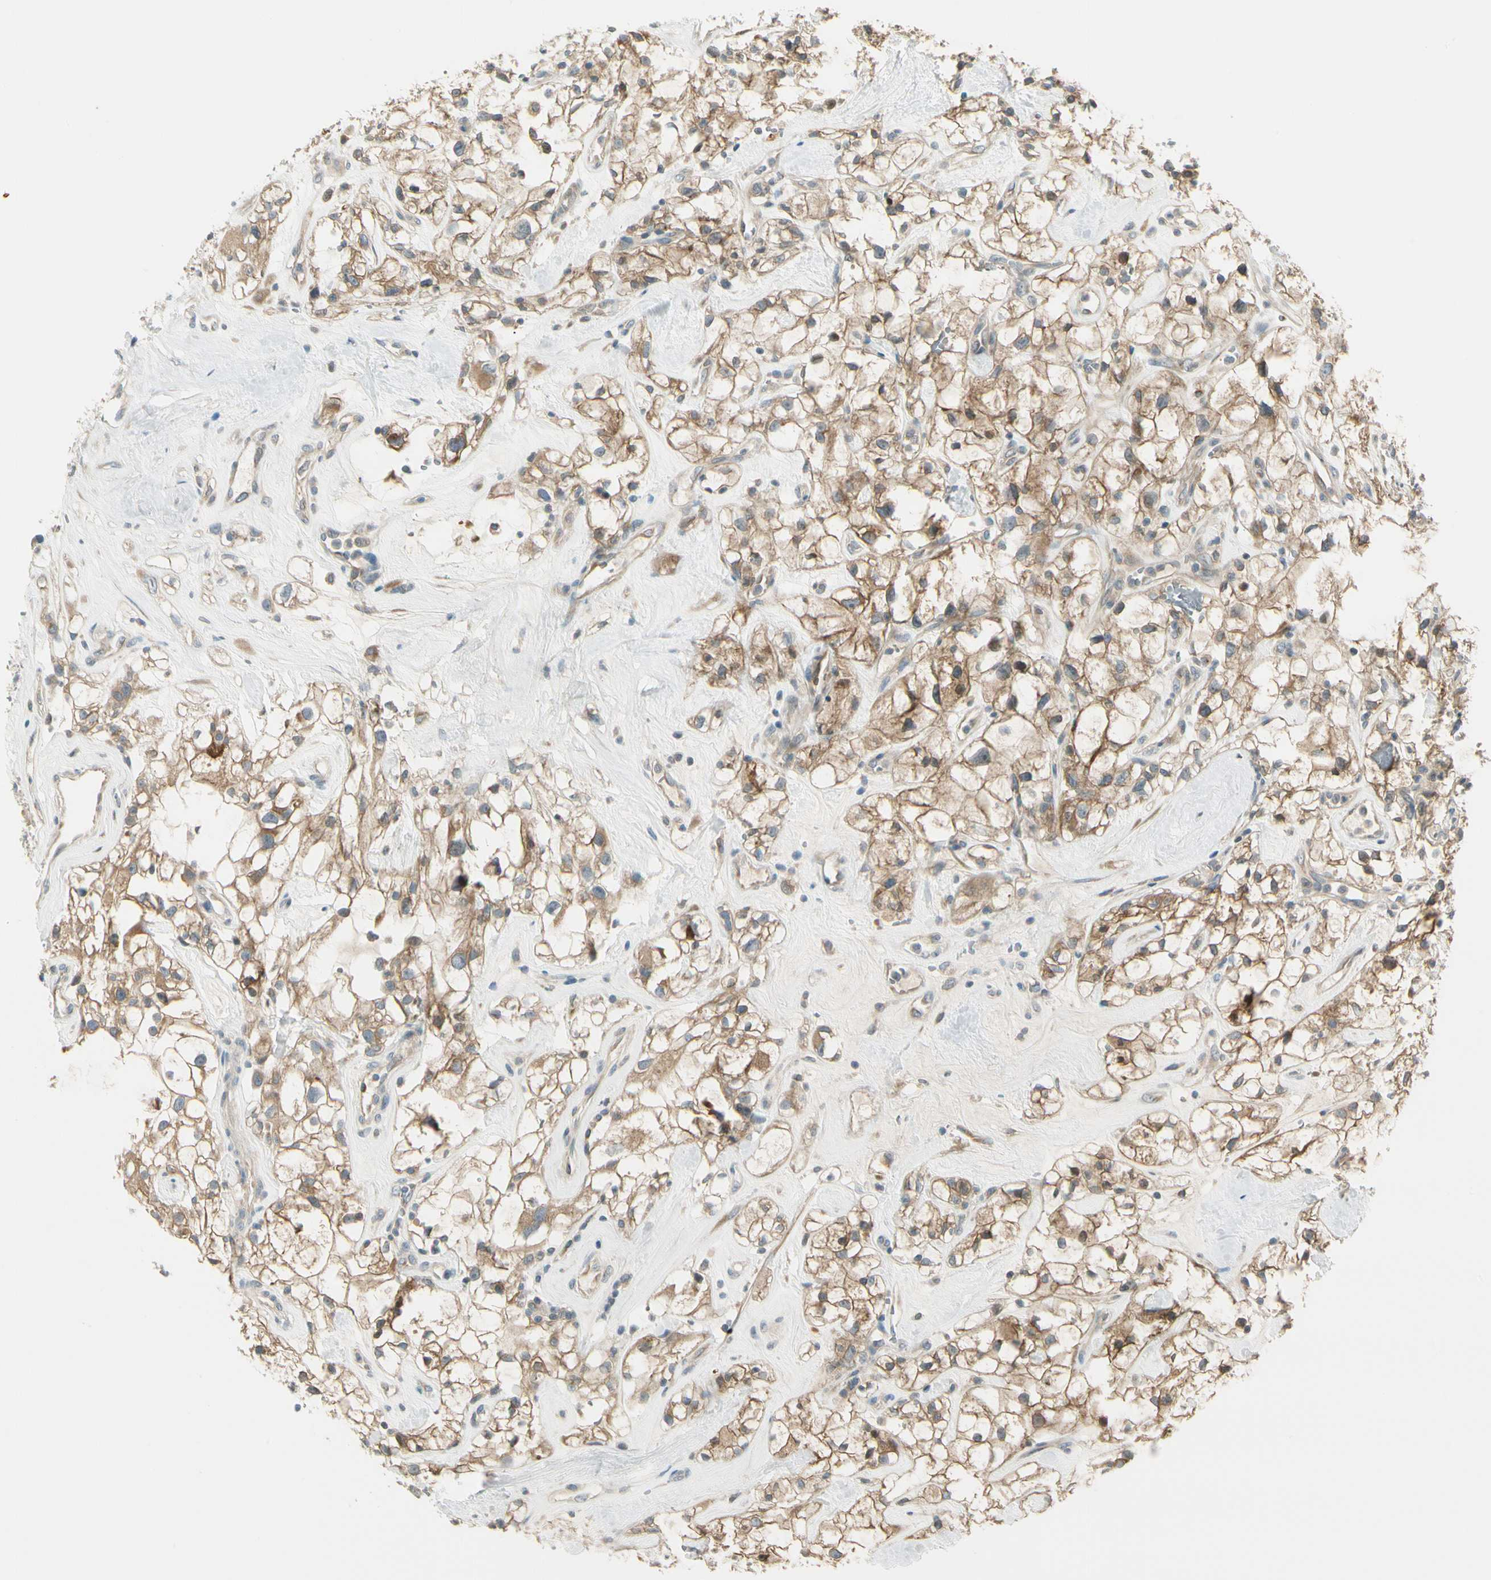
{"staining": {"intensity": "moderate", "quantity": ">75%", "location": "cytoplasmic/membranous"}, "tissue": "renal cancer", "cell_type": "Tumor cells", "image_type": "cancer", "snomed": [{"axis": "morphology", "description": "Adenocarcinoma, NOS"}, {"axis": "topography", "description": "Kidney"}], "caption": "There is medium levels of moderate cytoplasmic/membranous staining in tumor cells of renal cancer (adenocarcinoma), as demonstrated by immunohistochemical staining (brown color).", "gene": "BNIP1", "patient": {"sex": "female", "age": 60}}